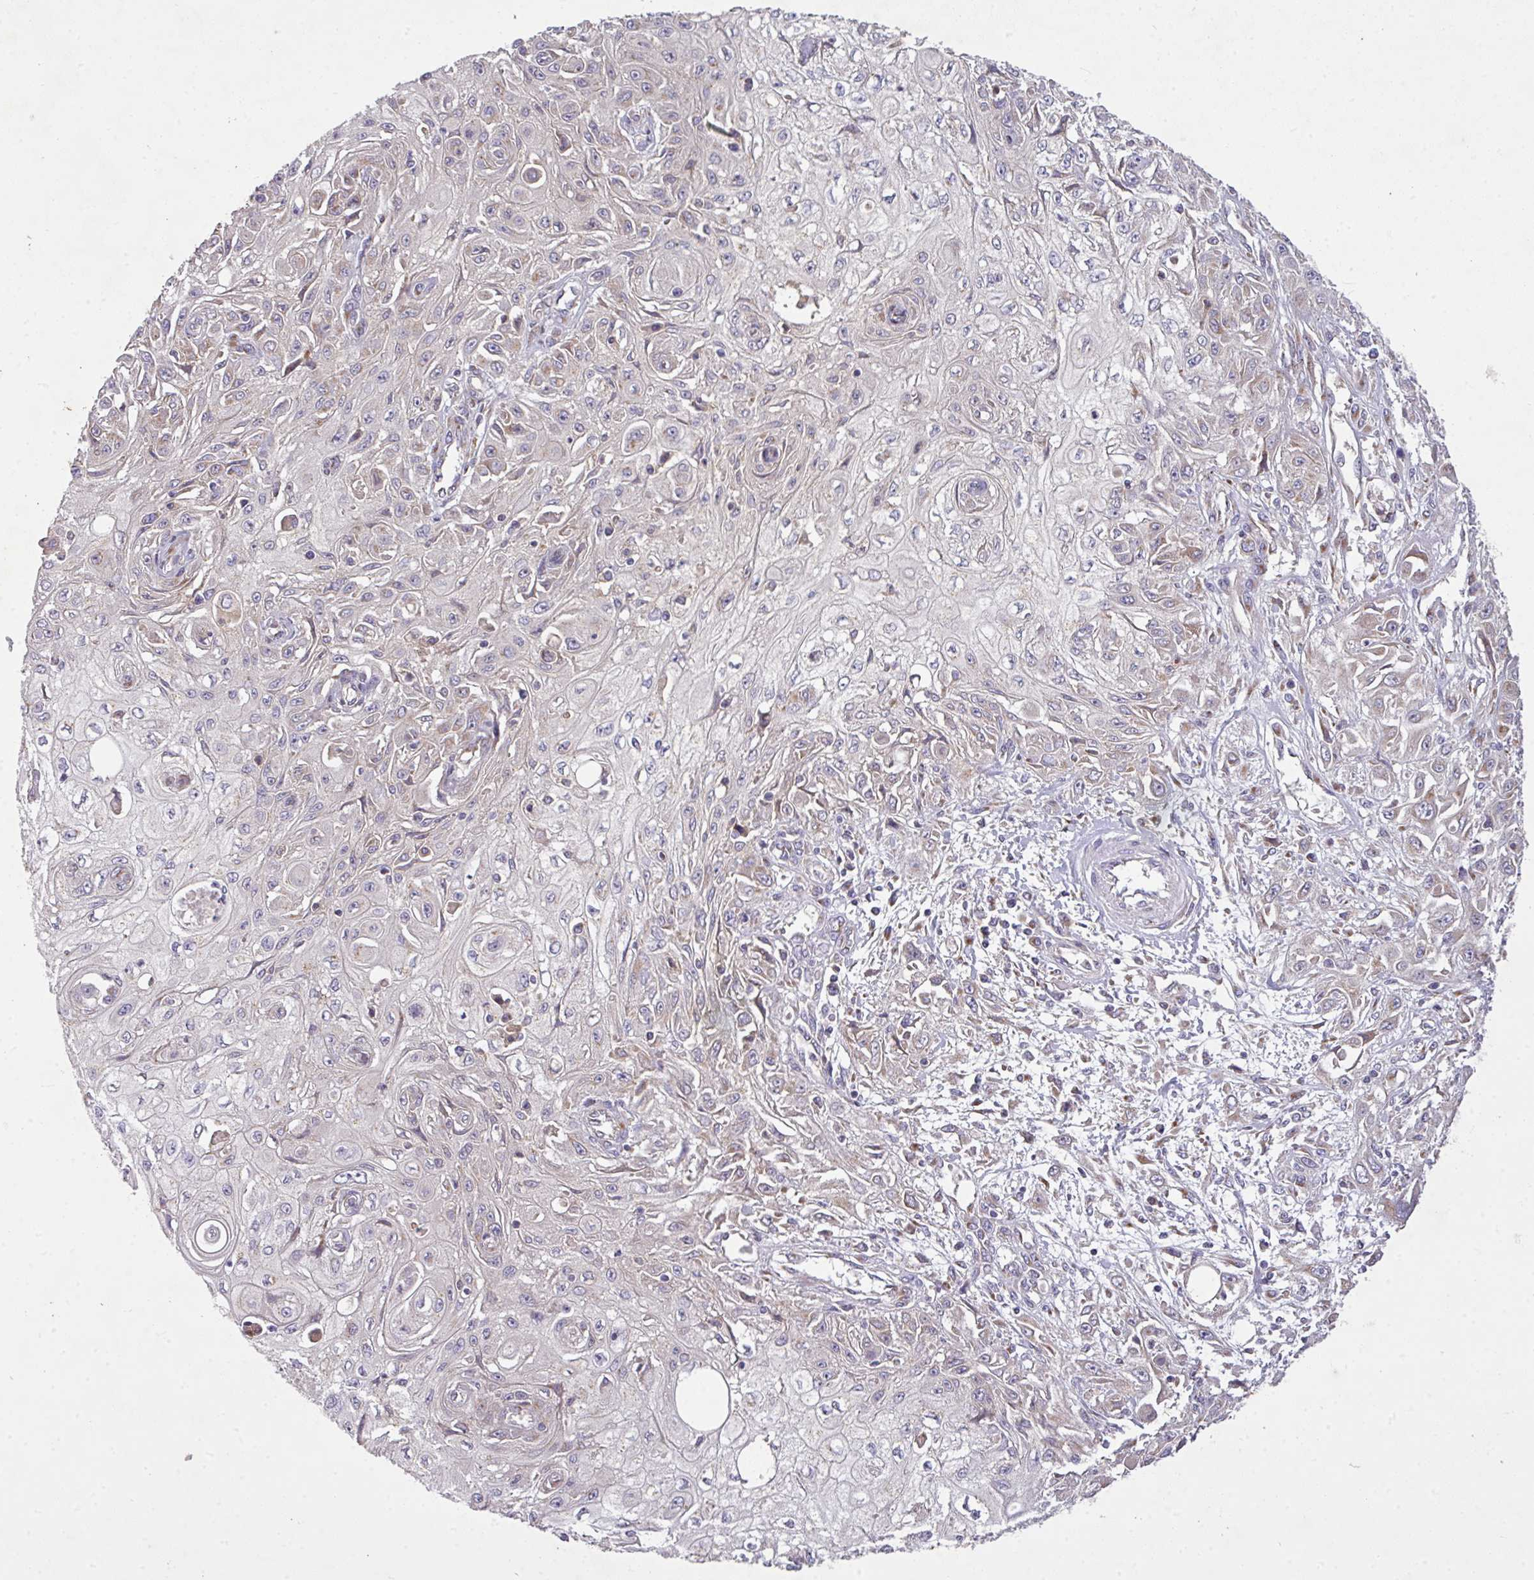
{"staining": {"intensity": "weak", "quantity": "<25%", "location": "cytoplasmic/membranous"}, "tissue": "skin cancer", "cell_type": "Tumor cells", "image_type": "cancer", "snomed": [{"axis": "morphology", "description": "Squamous cell carcinoma, NOS"}, {"axis": "morphology", "description": "Squamous cell carcinoma, metastatic, NOS"}, {"axis": "topography", "description": "Skin"}, {"axis": "topography", "description": "Lymph node"}], "caption": "This is an immunohistochemistry (IHC) micrograph of skin squamous cell carcinoma. There is no expression in tumor cells.", "gene": "VTI1A", "patient": {"sex": "male", "age": 75}}